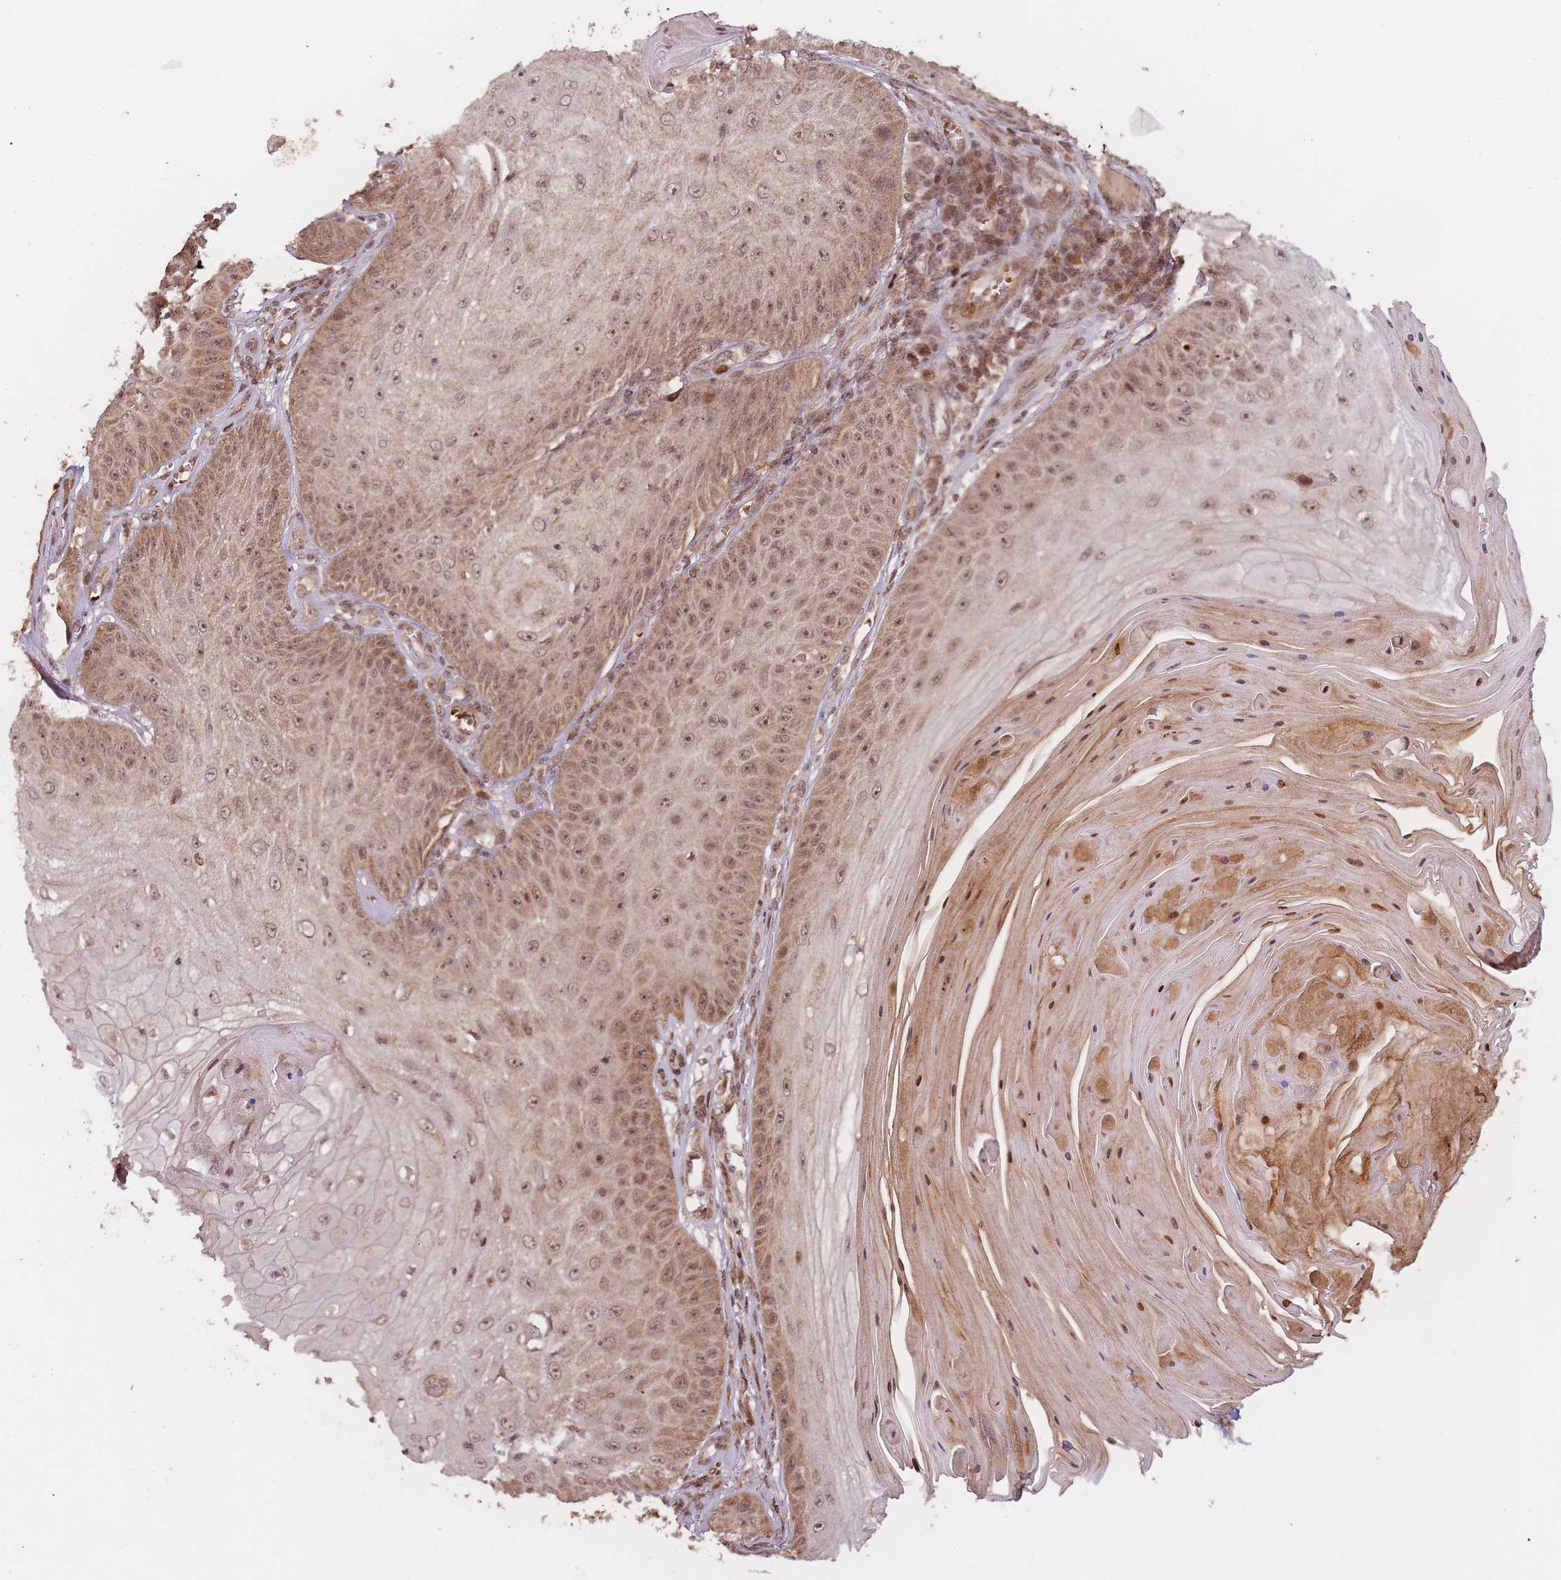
{"staining": {"intensity": "moderate", "quantity": ">75%", "location": "nuclear"}, "tissue": "skin cancer", "cell_type": "Tumor cells", "image_type": "cancer", "snomed": [{"axis": "morphology", "description": "Squamous cell carcinoma, NOS"}, {"axis": "topography", "description": "Skin"}], "caption": "Approximately >75% of tumor cells in squamous cell carcinoma (skin) show moderate nuclear protein positivity as visualized by brown immunohistochemical staining.", "gene": "ZNF497", "patient": {"sex": "male", "age": 70}}